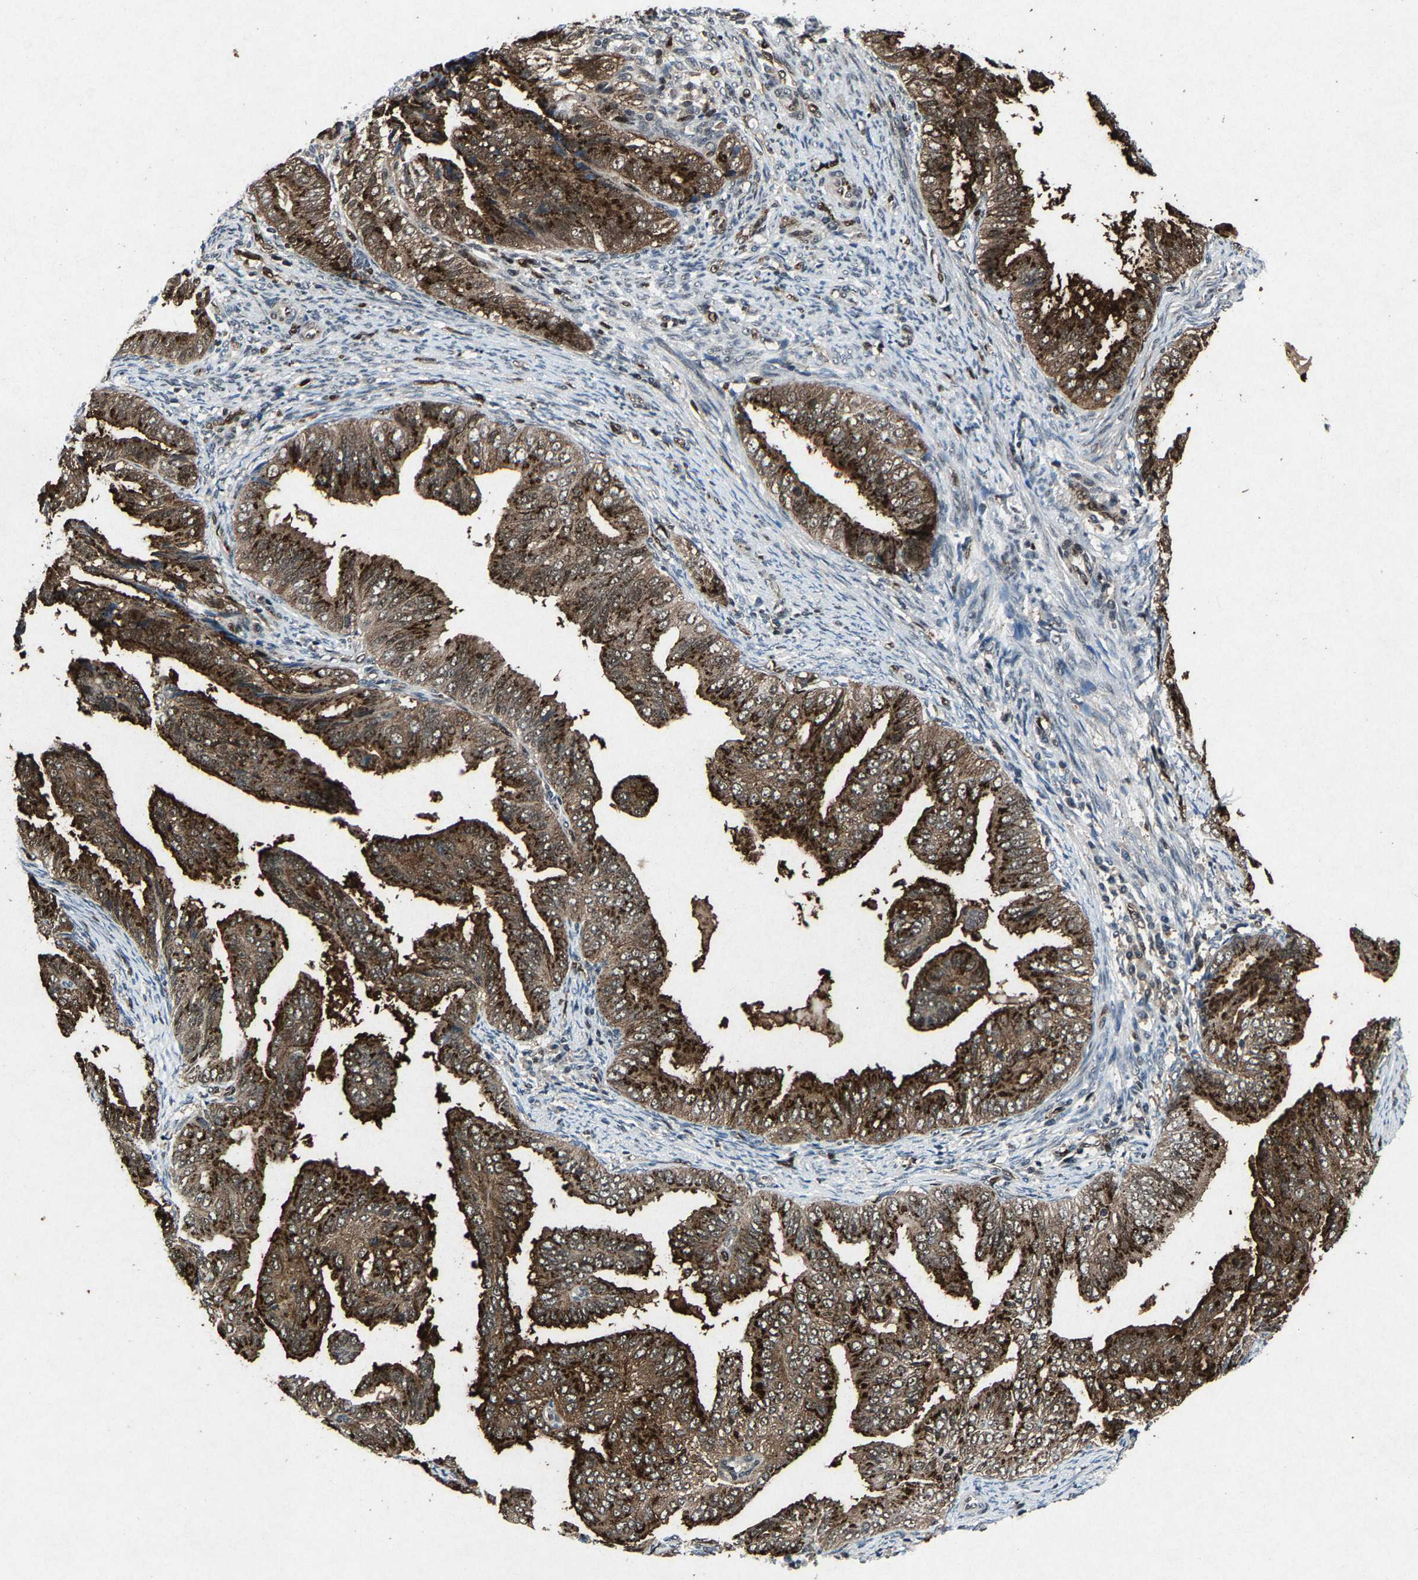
{"staining": {"intensity": "strong", "quantity": ">75%", "location": "cytoplasmic/membranous"}, "tissue": "endometrial cancer", "cell_type": "Tumor cells", "image_type": "cancer", "snomed": [{"axis": "morphology", "description": "Adenocarcinoma, NOS"}, {"axis": "topography", "description": "Endometrium"}], "caption": "Human endometrial cancer stained with a protein marker shows strong staining in tumor cells.", "gene": "ATXN3", "patient": {"sex": "female", "age": 58}}